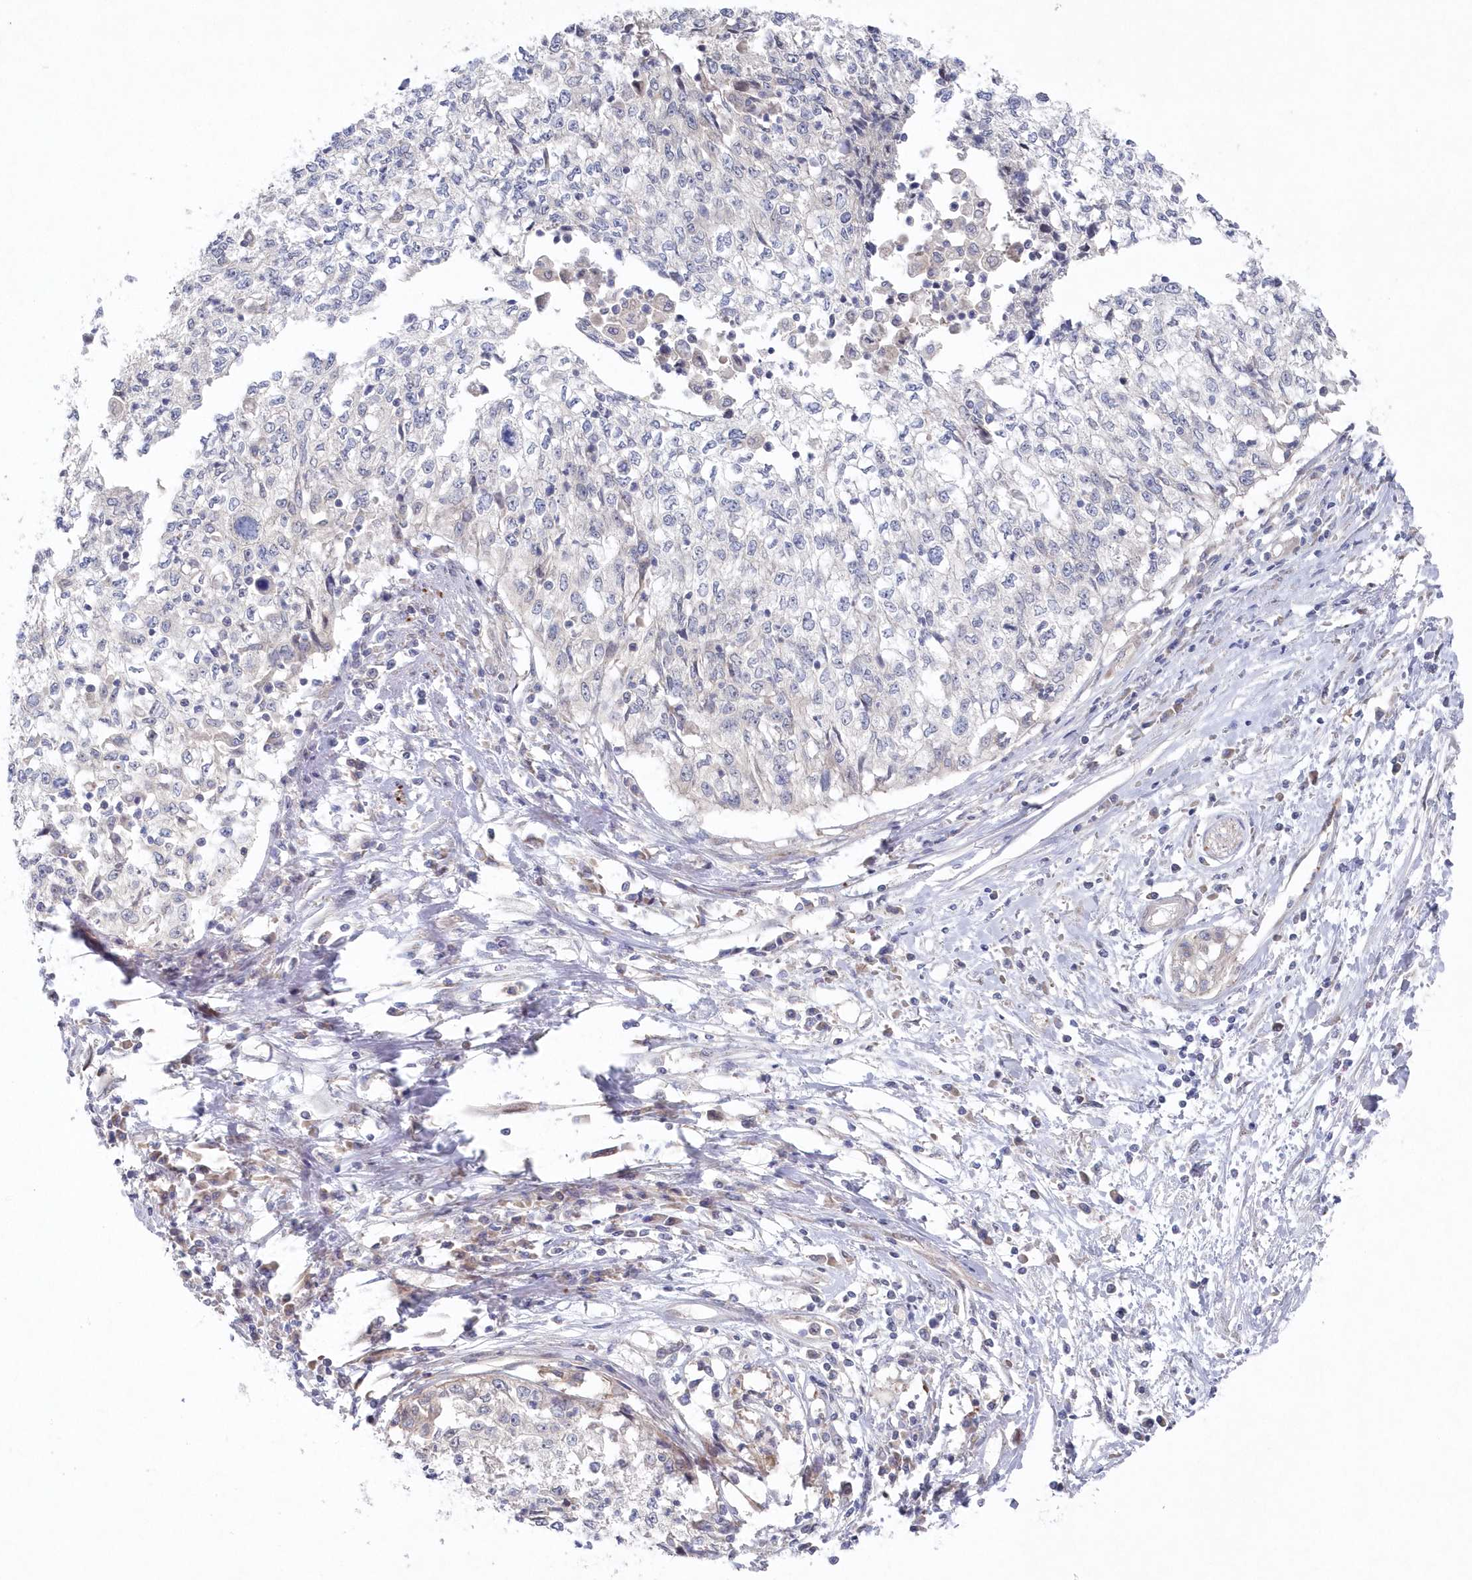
{"staining": {"intensity": "negative", "quantity": "none", "location": "none"}, "tissue": "cervical cancer", "cell_type": "Tumor cells", "image_type": "cancer", "snomed": [{"axis": "morphology", "description": "Squamous cell carcinoma, NOS"}, {"axis": "topography", "description": "Cervix"}], "caption": "A photomicrograph of human squamous cell carcinoma (cervical) is negative for staining in tumor cells. Nuclei are stained in blue.", "gene": "KIAA1586", "patient": {"sex": "female", "age": 57}}